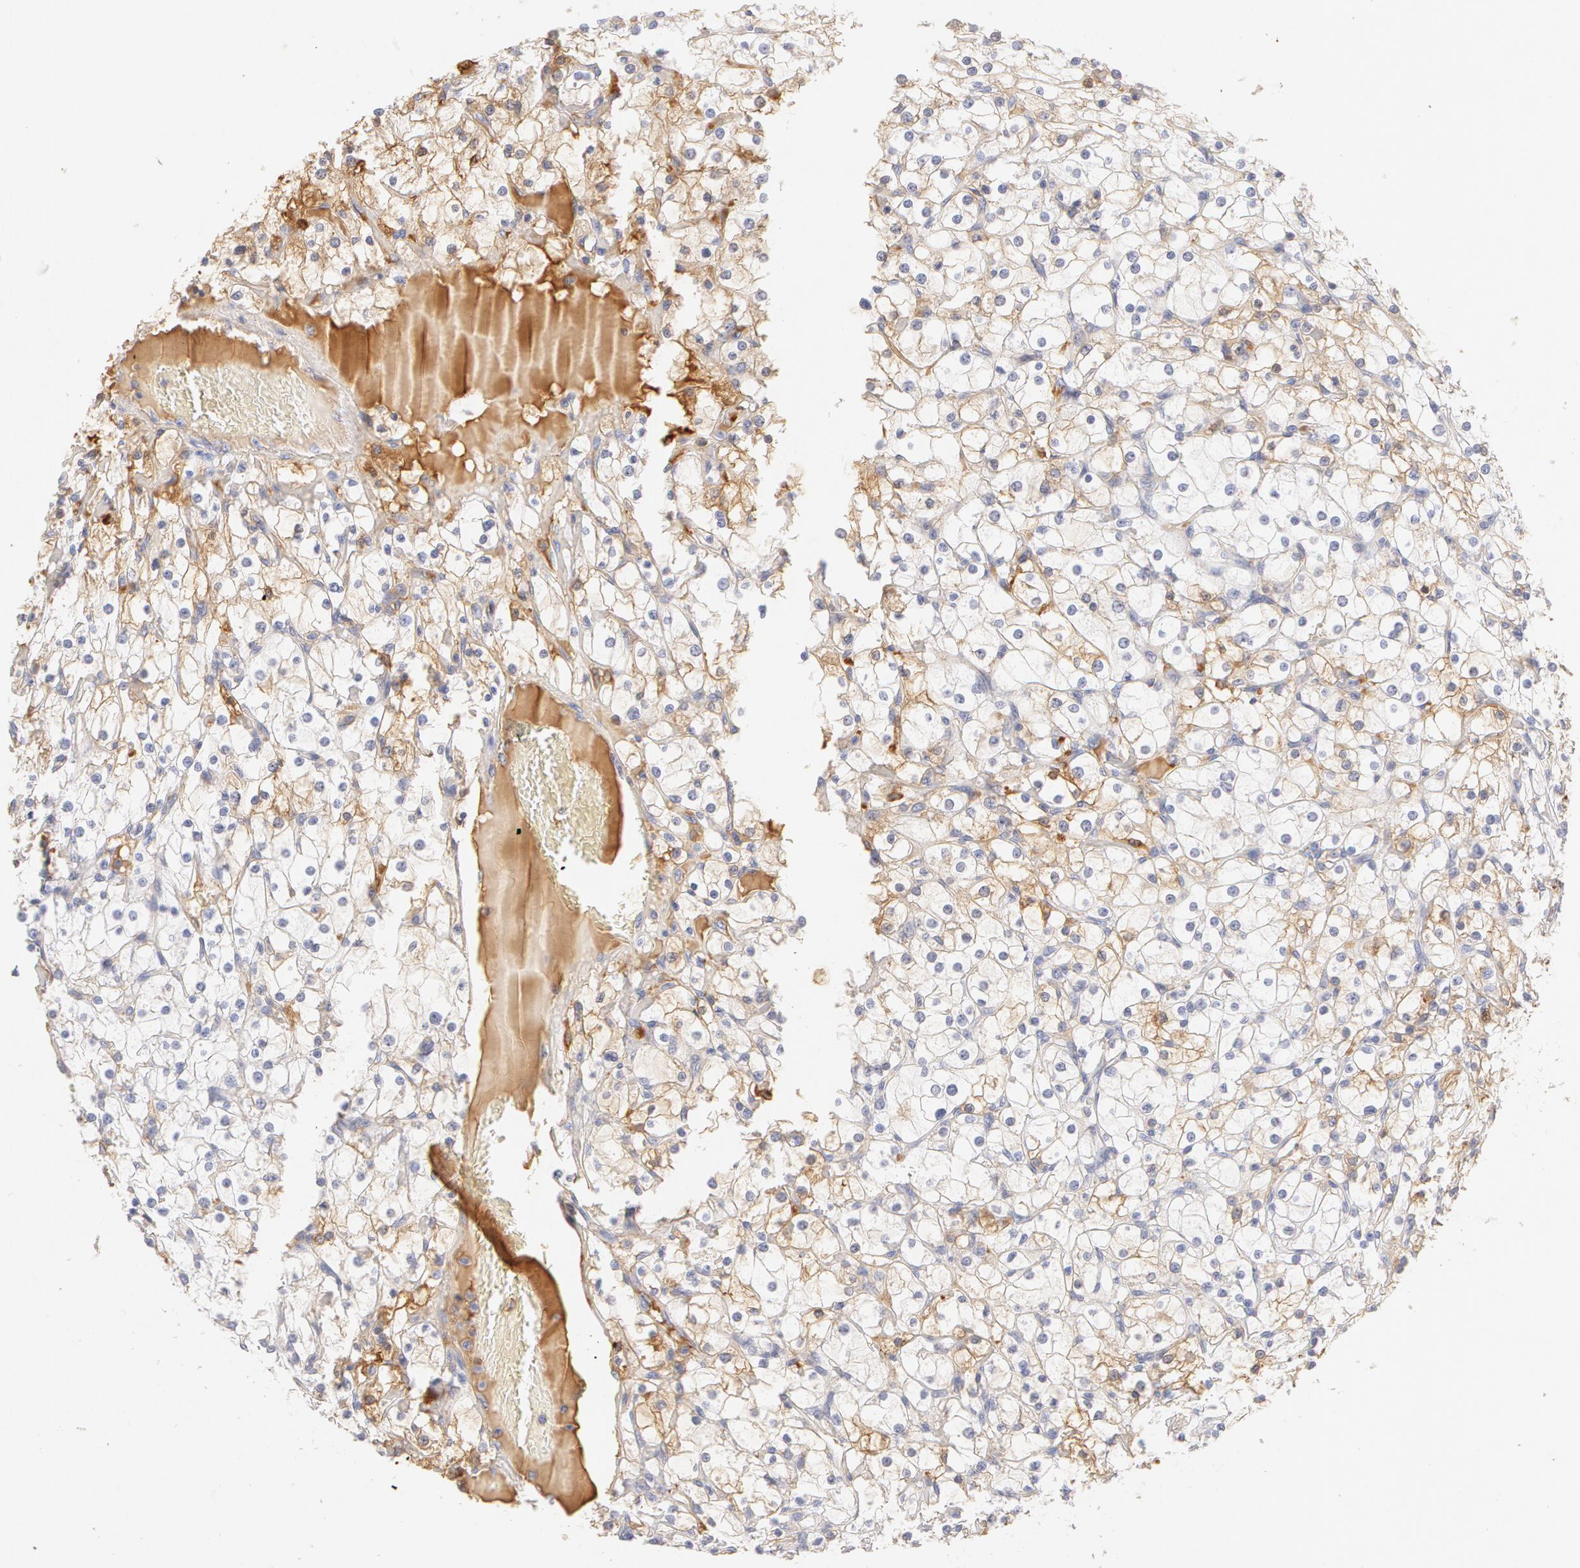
{"staining": {"intensity": "weak", "quantity": "25%-75%", "location": "cytoplasmic/membranous"}, "tissue": "renal cancer", "cell_type": "Tumor cells", "image_type": "cancer", "snomed": [{"axis": "morphology", "description": "Adenocarcinoma, NOS"}, {"axis": "topography", "description": "Kidney"}], "caption": "Renal cancer was stained to show a protein in brown. There is low levels of weak cytoplasmic/membranous positivity in approximately 25%-75% of tumor cells. (Stains: DAB (3,3'-diaminobenzidine) in brown, nuclei in blue, Microscopy: brightfield microscopy at high magnification).", "gene": "GC", "patient": {"sex": "female", "age": 73}}